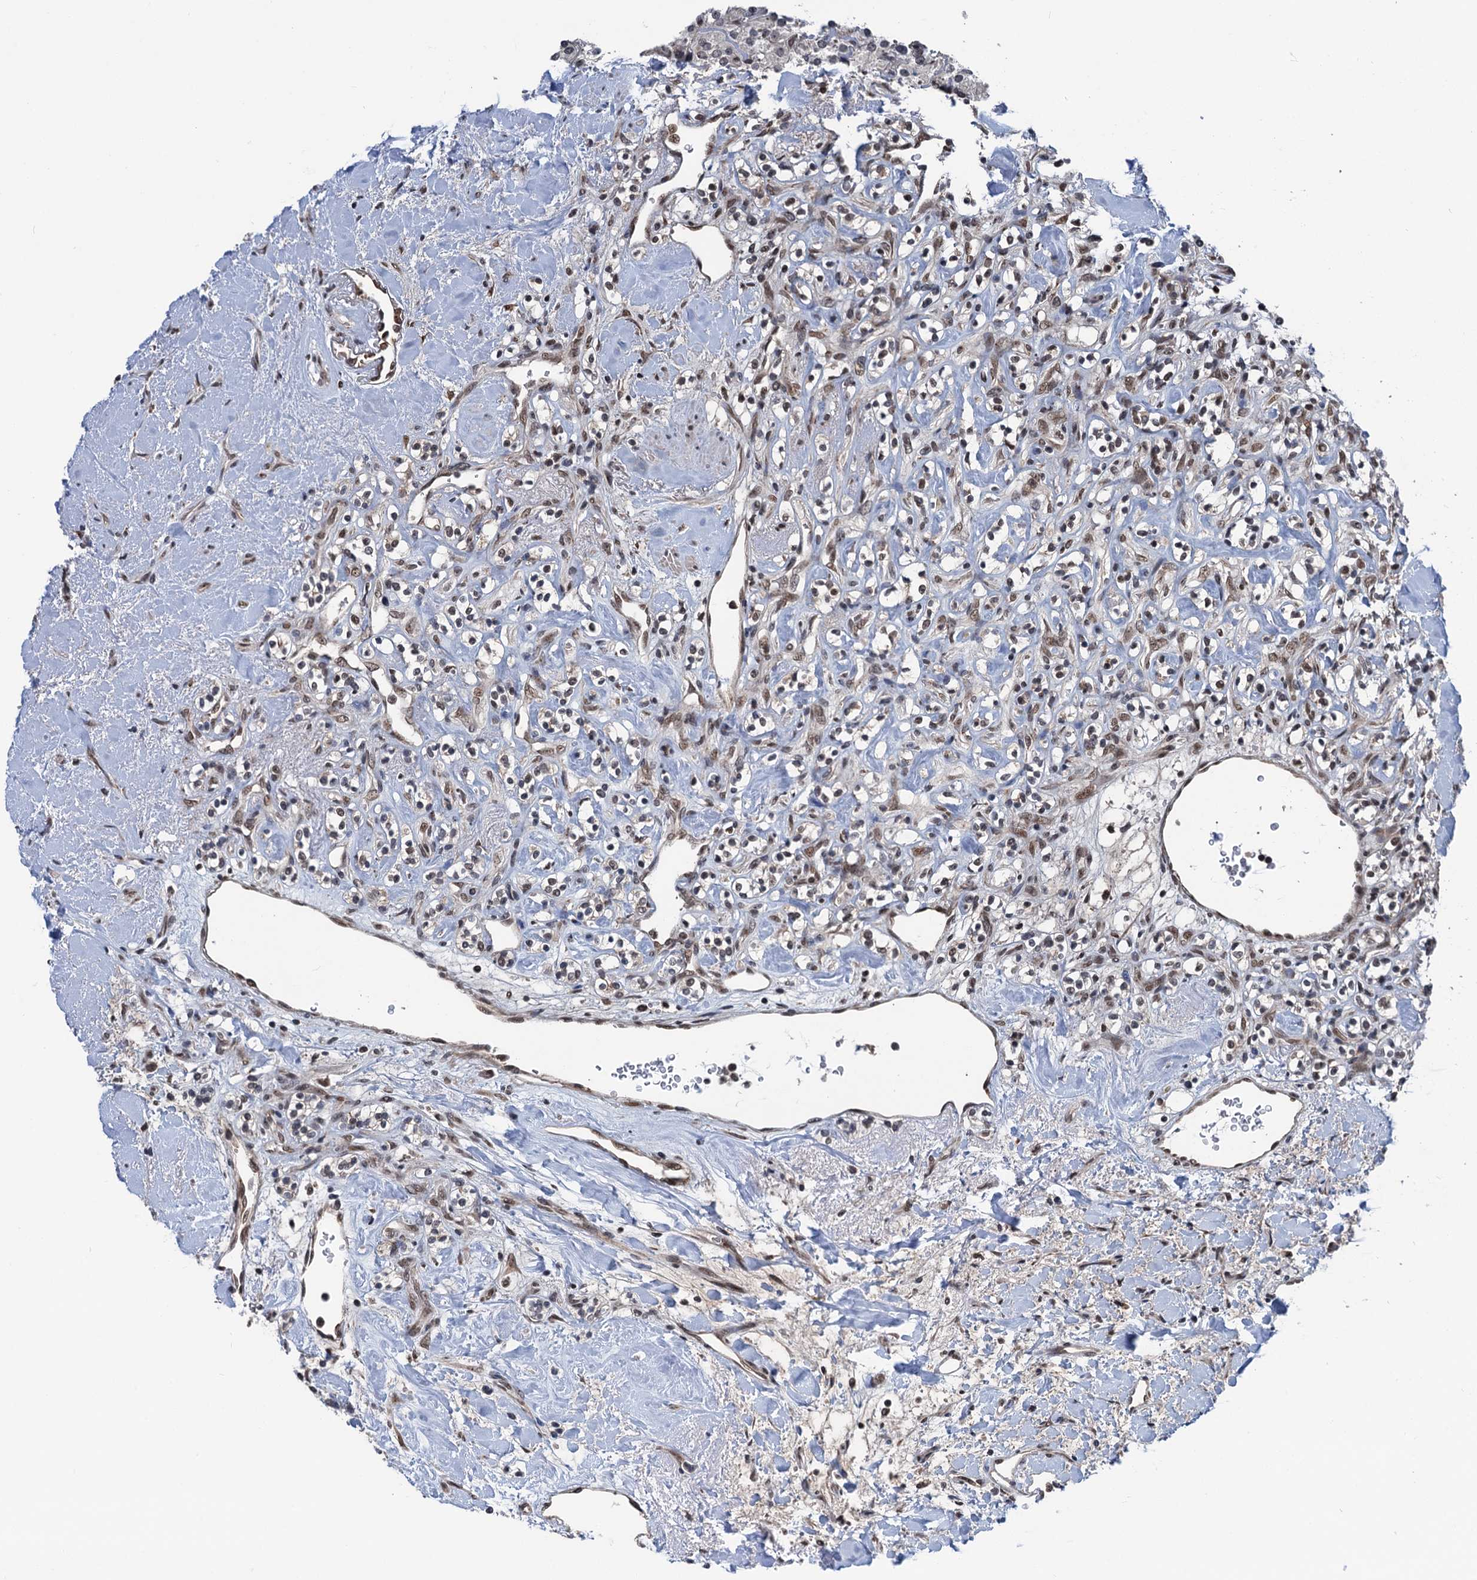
{"staining": {"intensity": "moderate", "quantity": "<25%", "location": "nuclear"}, "tissue": "renal cancer", "cell_type": "Tumor cells", "image_type": "cancer", "snomed": [{"axis": "morphology", "description": "Adenocarcinoma, NOS"}, {"axis": "topography", "description": "Kidney"}], "caption": "A low amount of moderate nuclear expression is seen in about <25% of tumor cells in adenocarcinoma (renal) tissue.", "gene": "RASSF4", "patient": {"sex": "male", "age": 77}}